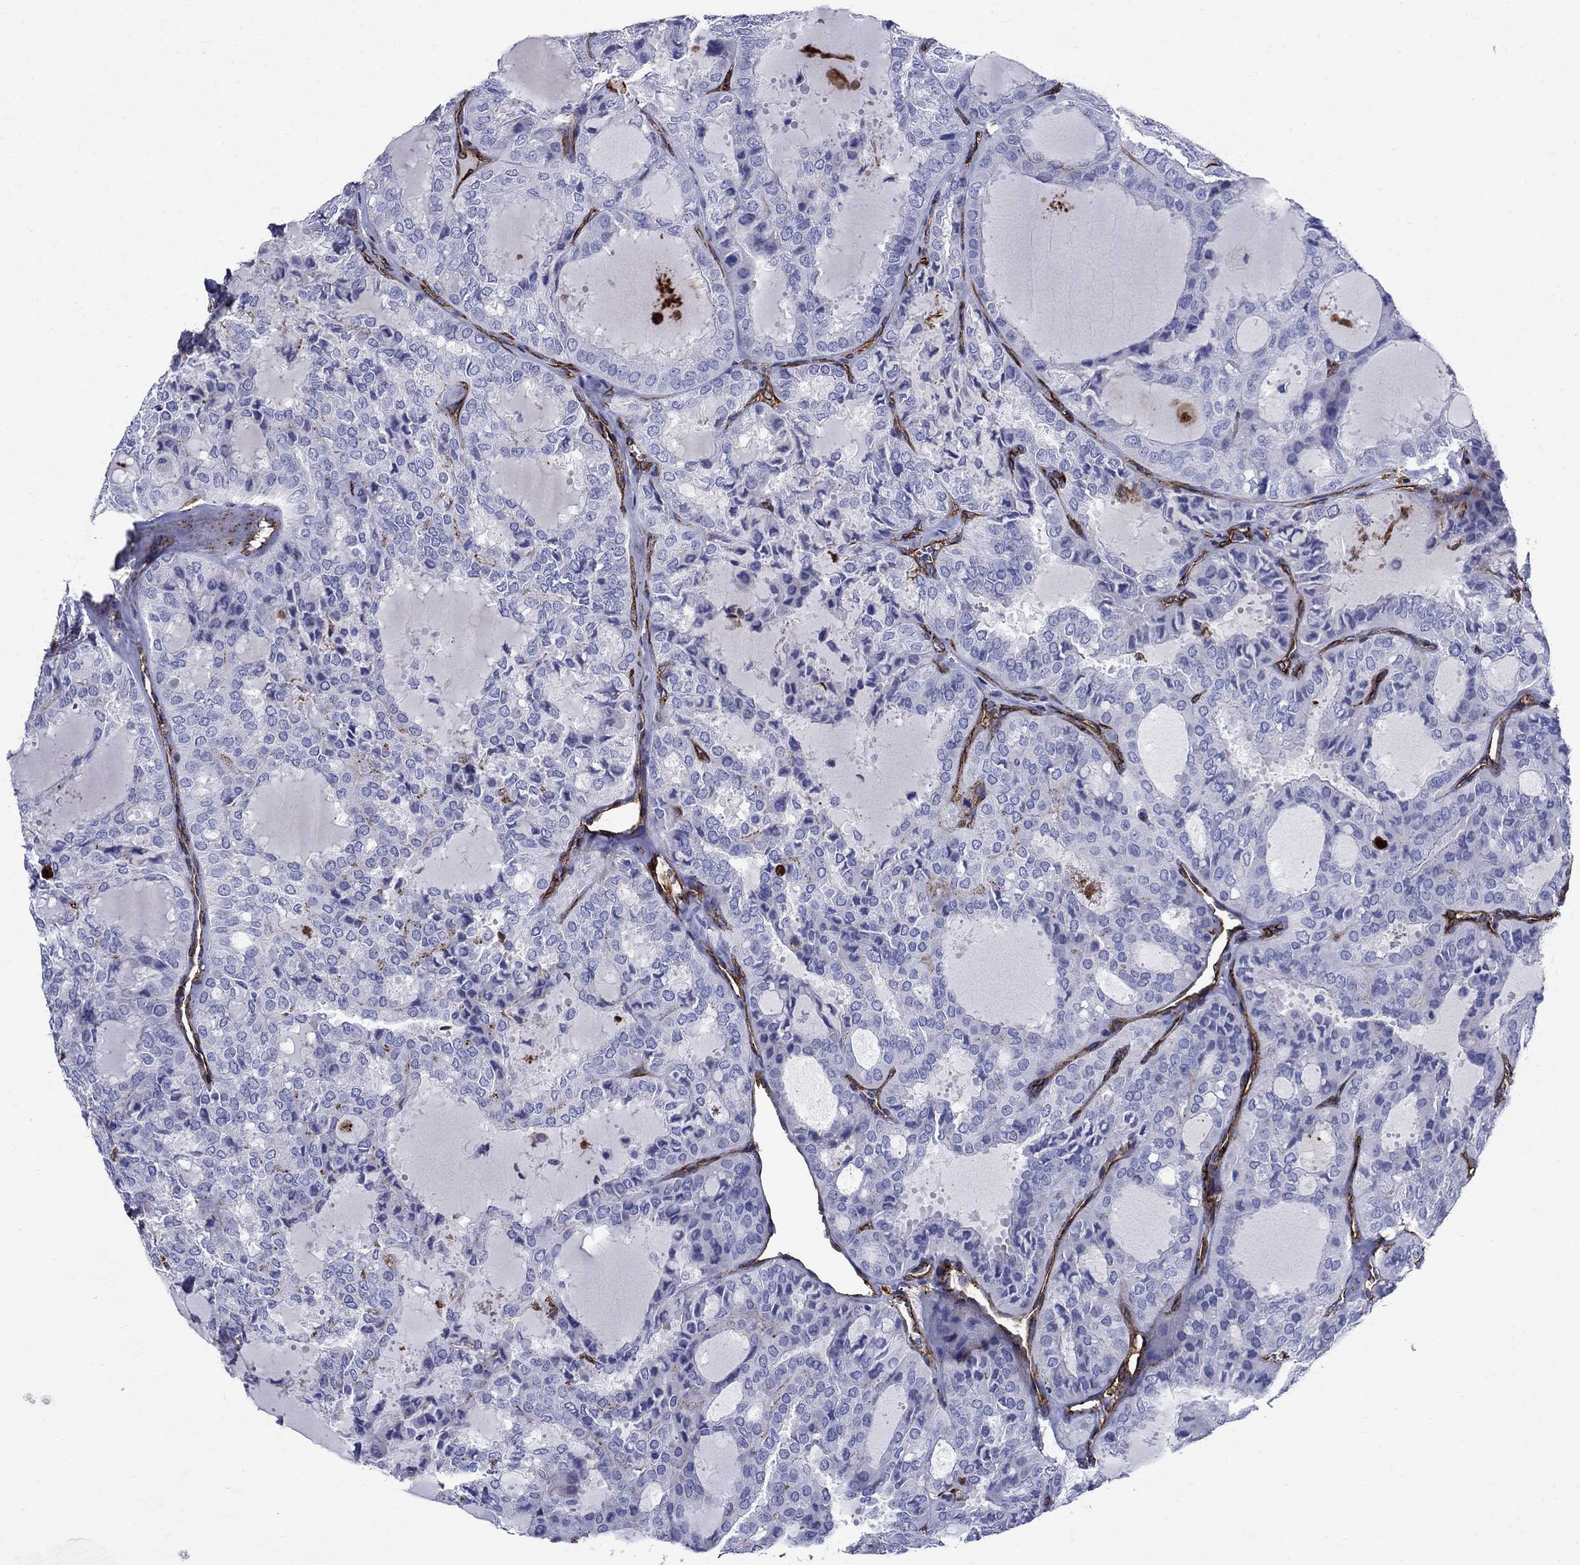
{"staining": {"intensity": "negative", "quantity": "none", "location": "none"}, "tissue": "thyroid cancer", "cell_type": "Tumor cells", "image_type": "cancer", "snomed": [{"axis": "morphology", "description": "Follicular adenoma carcinoma, NOS"}, {"axis": "topography", "description": "Thyroid gland"}], "caption": "The immunohistochemistry (IHC) histopathology image has no significant expression in tumor cells of thyroid follicular adenoma carcinoma tissue.", "gene": "VTN", "patient": {"sex": "male", "age": 75}}